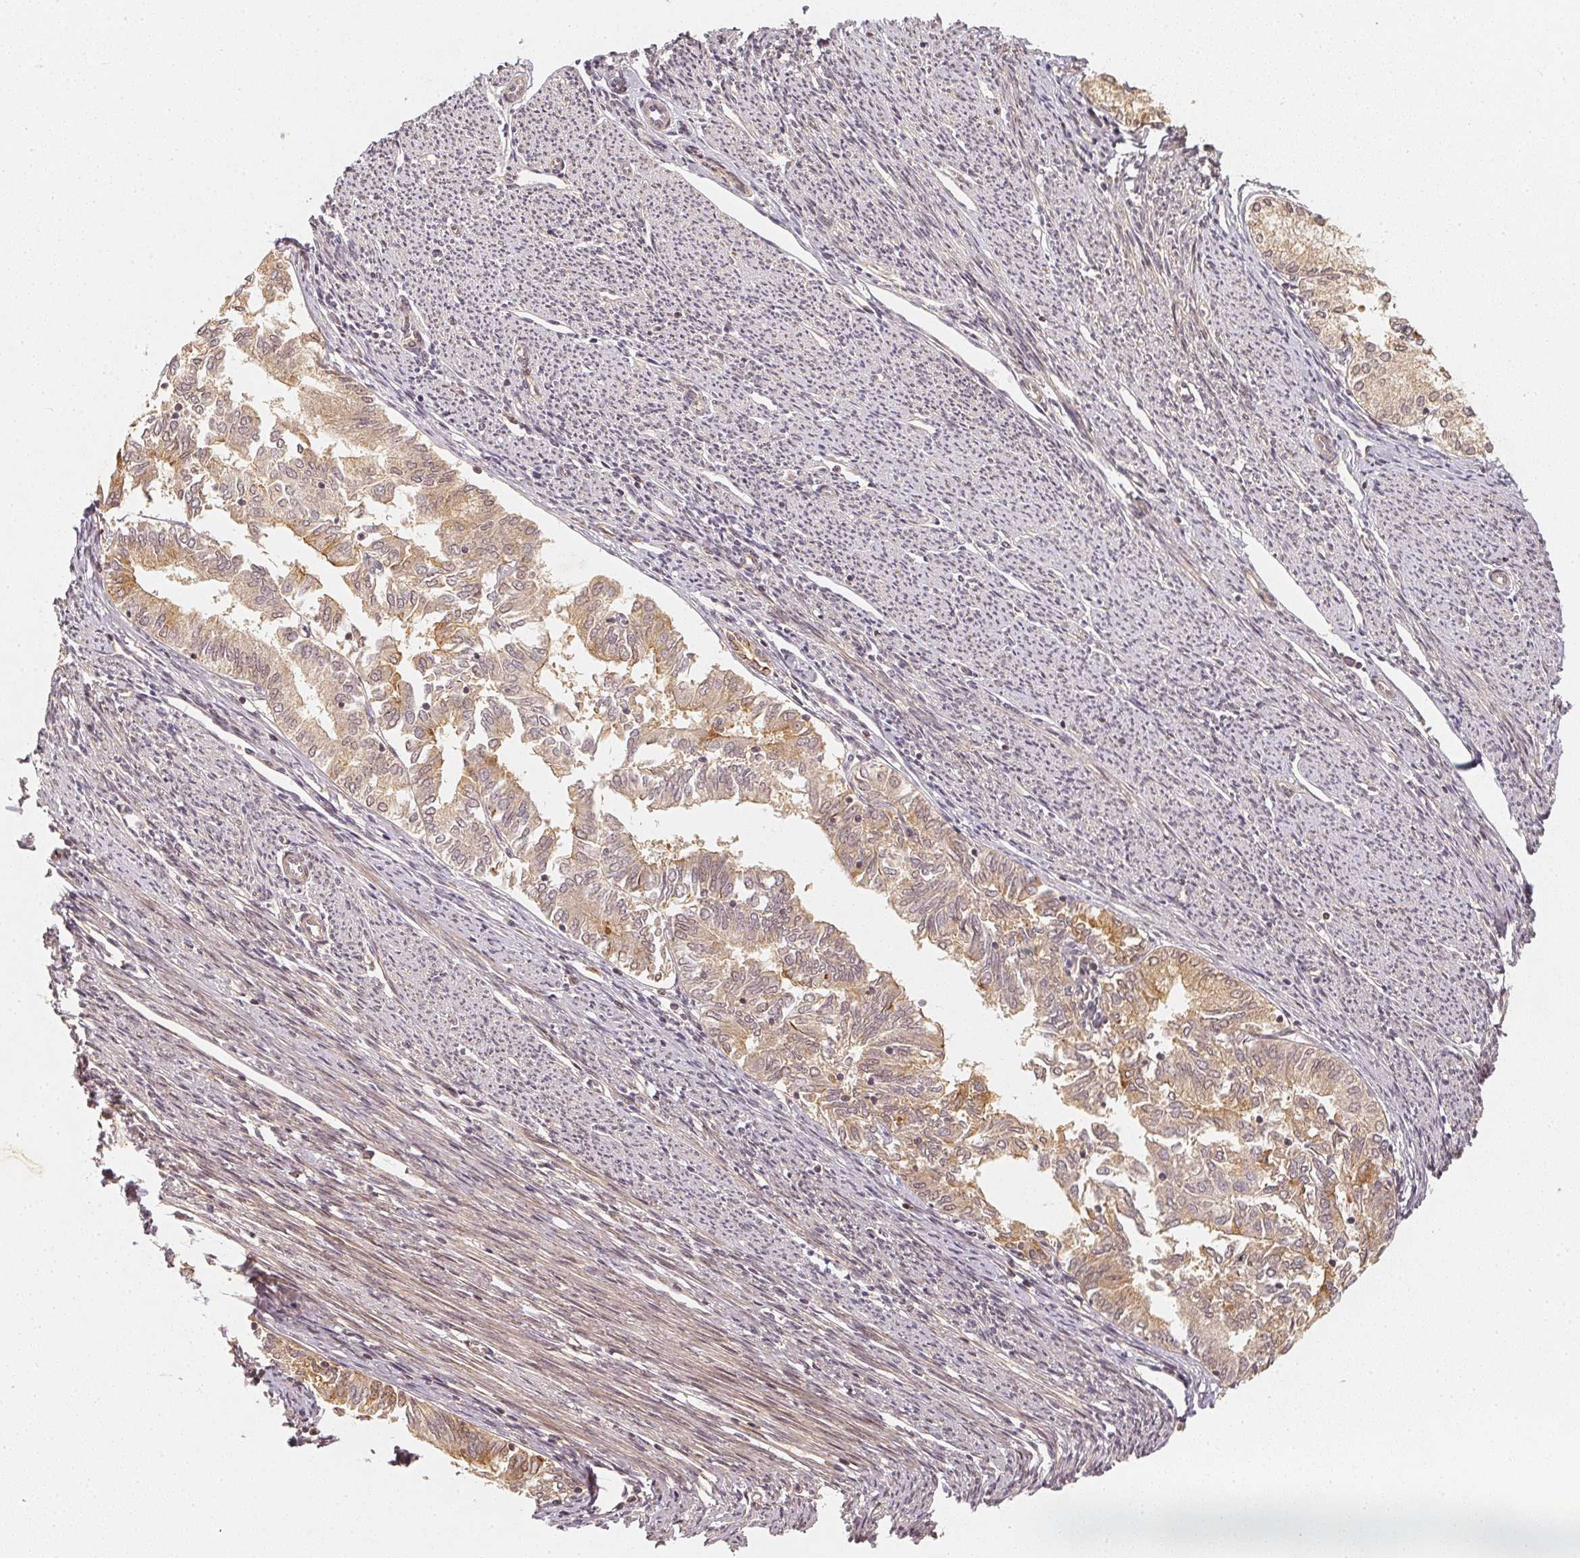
{"staining": {"intensity": "negative", "quantity": "none", "location": "none"}, "tissue": "endometrial cancer", "cell_type": "Tumor cells", "image_type": "cancer", "snomed": [{"axis": "morphology", "description": "Adenocarcinoma, NOS"}, {"axis": "topography", "description": "Endometrium"}], "caption": "Immunohistochemistry (IHC) micrograph of neoplastic tissue: endometrial cancer stained with DAB reveals no significant protein expression in tumor cells. Brightfield microscopy of immunohistochemistry stained with DAB (brown) and hematoxylin (blue), captured at high magnification.", "gene": "SERPINE1", "patient": {"sex": "female", "age": 79}}